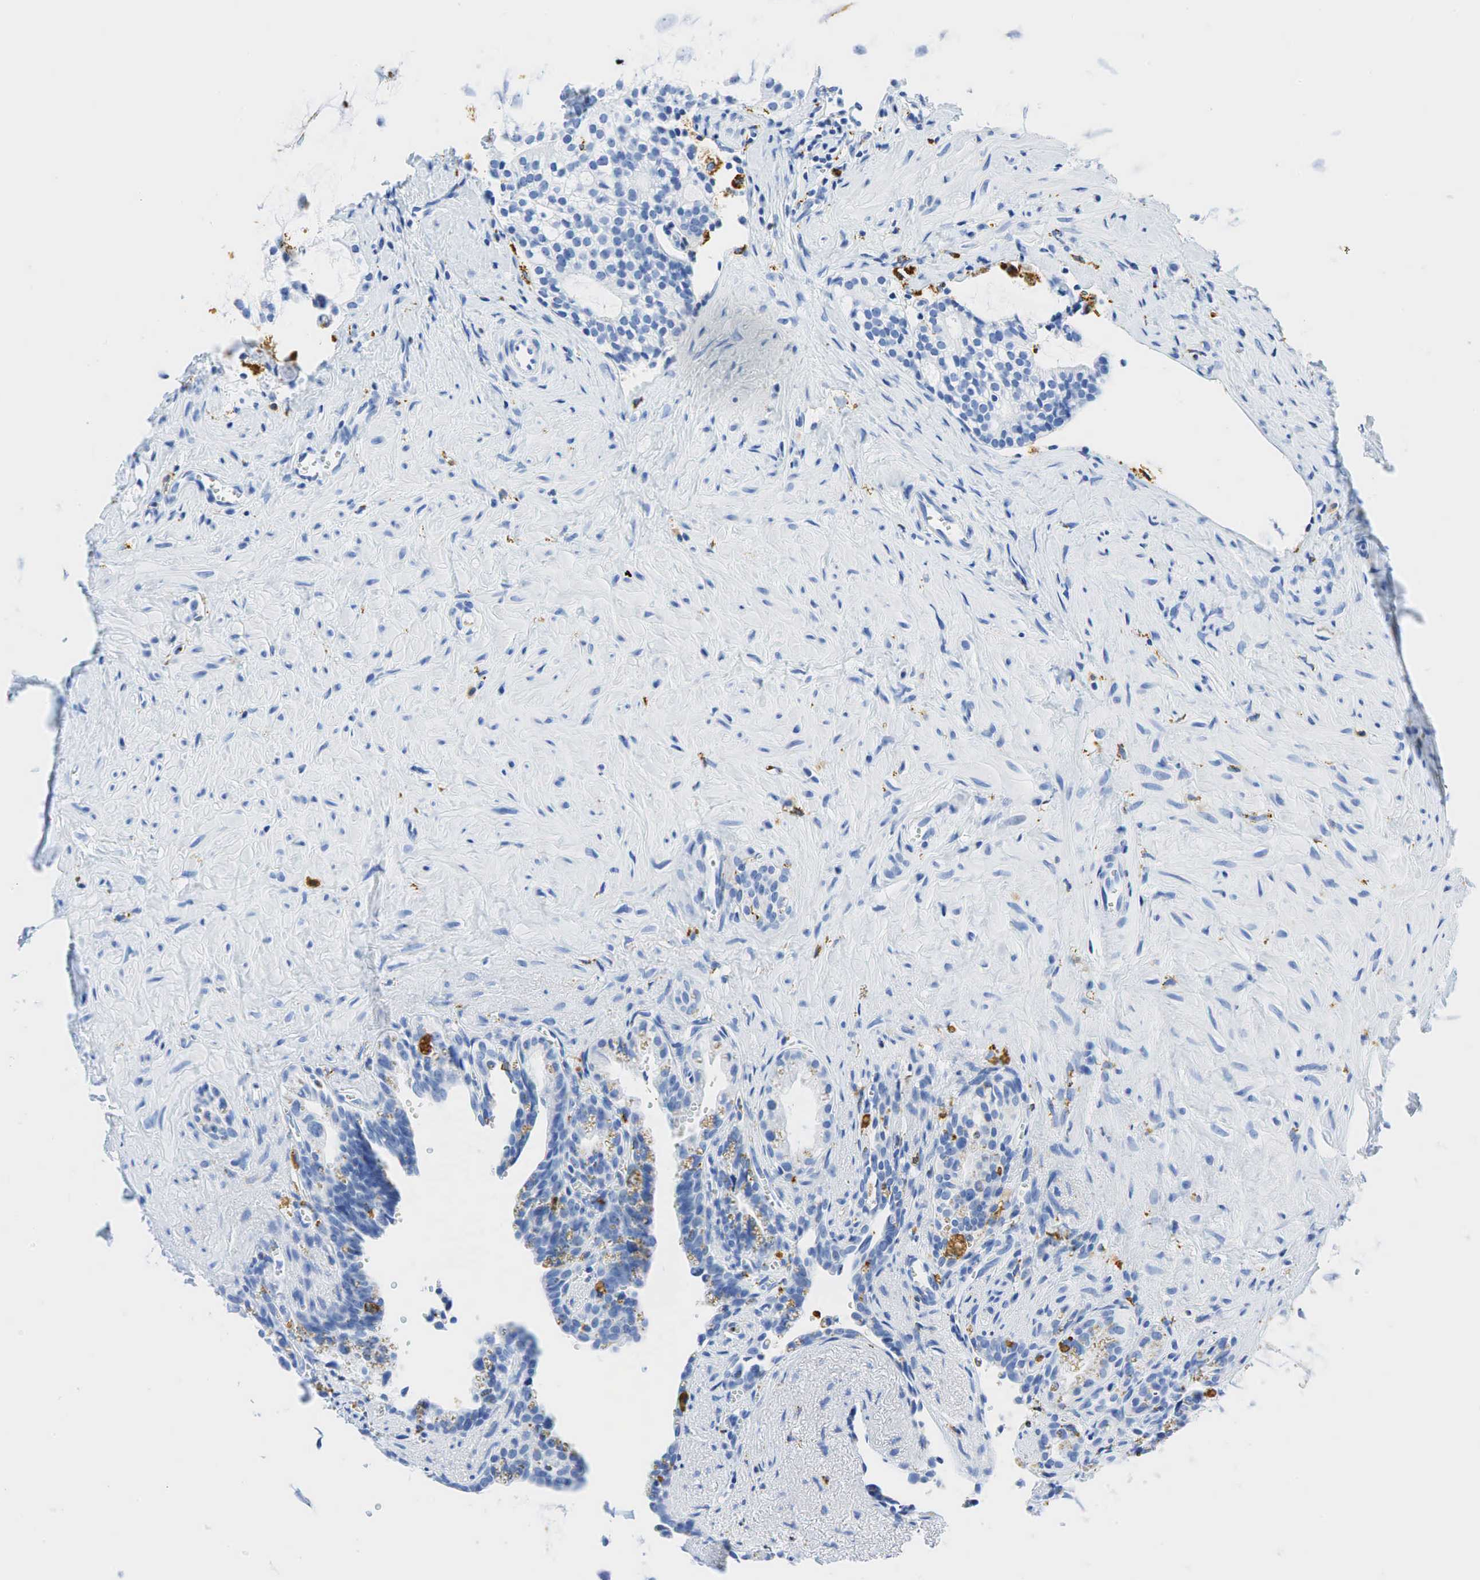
{"staining": {"intensity": "negative", "quantity": "none", "location": "none"}, "tissue": "seminal vesicle", "cell_type": "Glandular cells", "image_type": "normal", "snomed": [{"axis": "morphology", "description": "Normal tissue, NOS"}, {"axis": "topography", "description": "Seminal veicle"}], "caption": "Protein analysis of benign seminal vesicle reveals no significant expression in glandular cells. The staining is performed using DAB brown chromogen with nuclei counter-stained in using hematoxylin.", "gene": "CD68", "patient": {"sex": "male", "age": 60}}